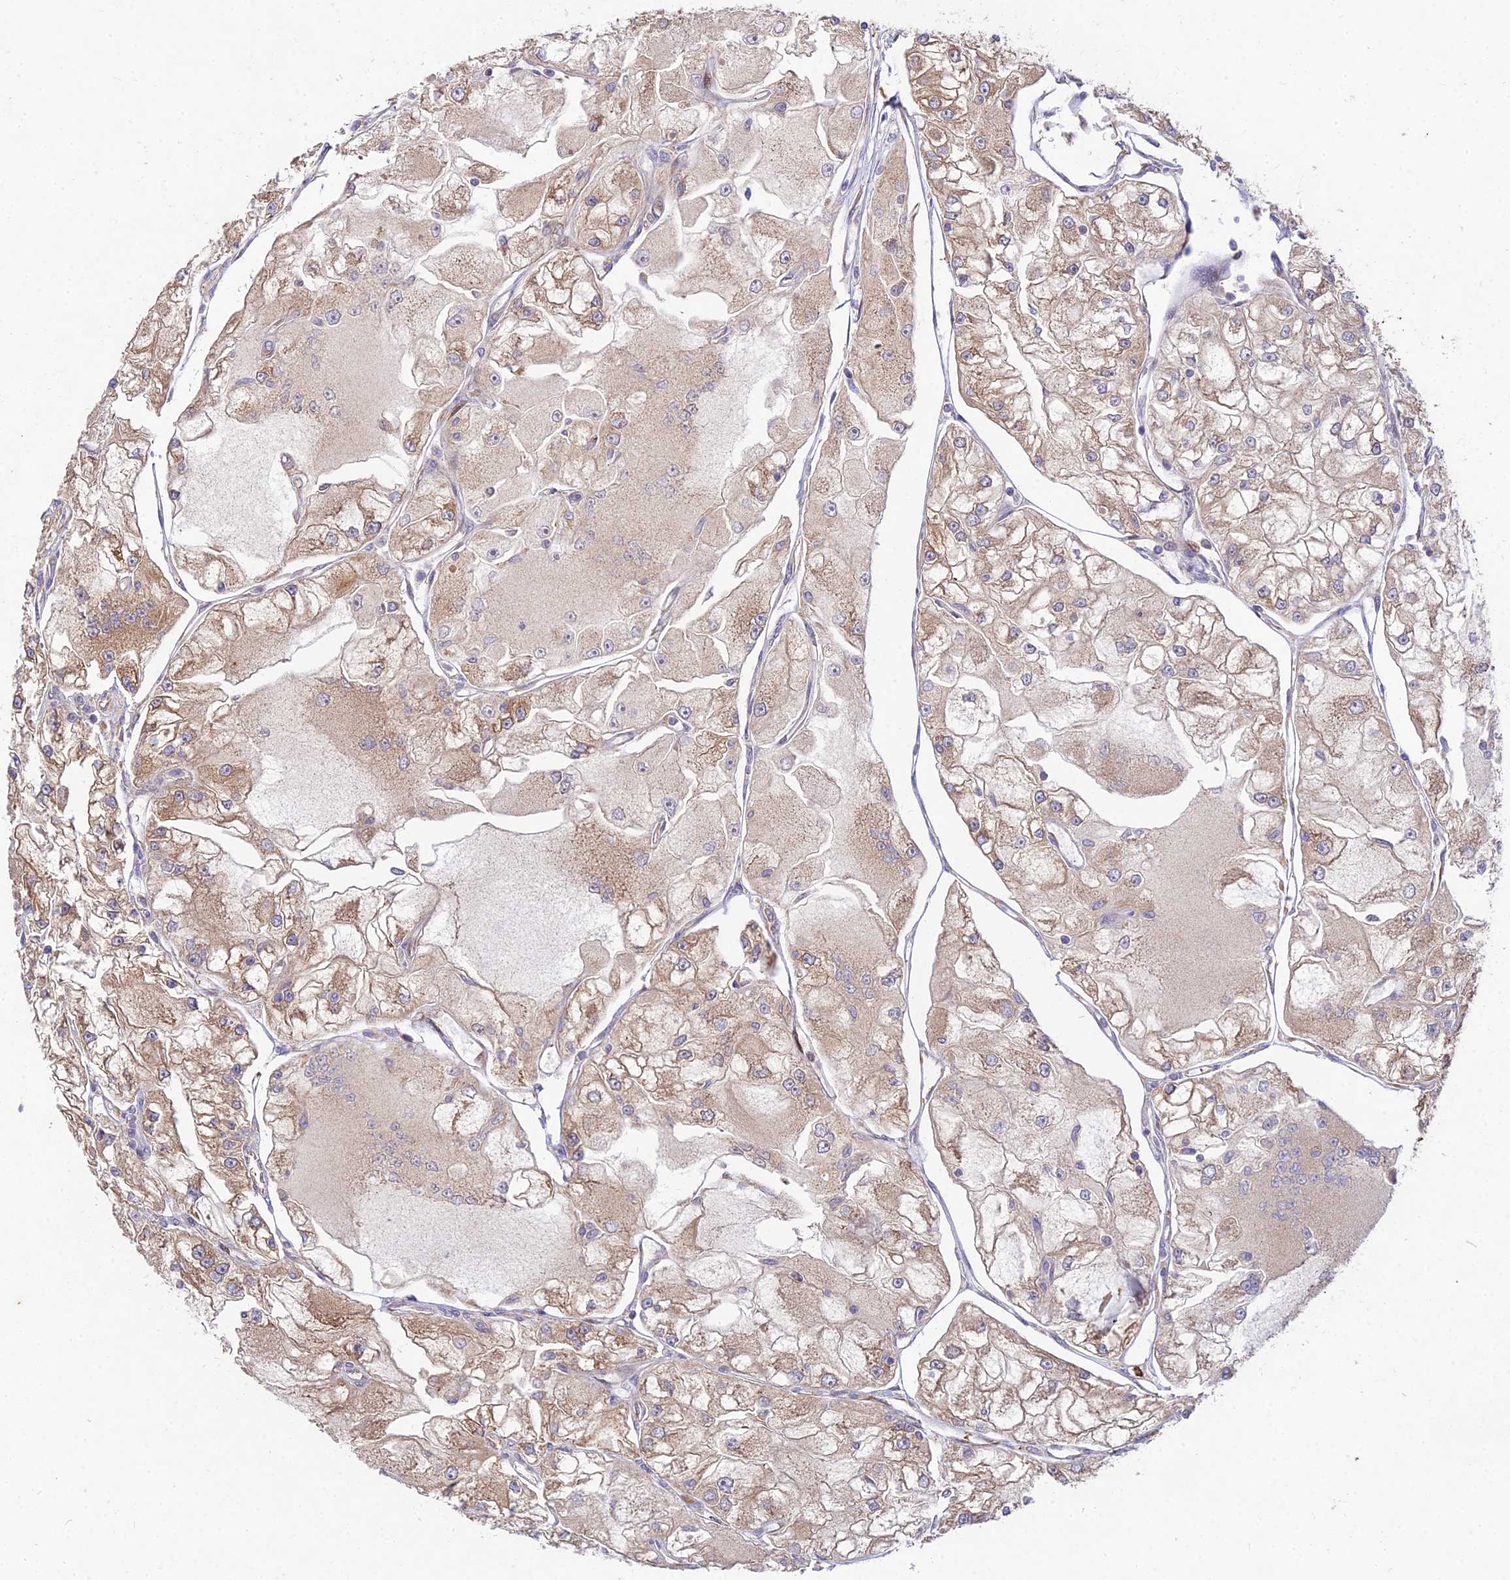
{"staining": {"intensity": "moderate", "quantity": "25%-75%", "location": "cytoplasmic/membranous"}, "tissue": "renal cancer", "cell_type": "Tumor cells", "image_type": "cancer", "snomed": [{"axis": "morphology", "description": "Adenocarcinoma, NOS"}, {"axis": "topography", "description": "Kidney"}], "caption": "Adenocarcinoma (renal) tissue shows moderate cytoplasmic/membranous staining in about 25%-75% of tumor cells, visualized by immunohistochemistry.", "gene": "NXNL2", "patient": {"sex": "female", "age": 72}}